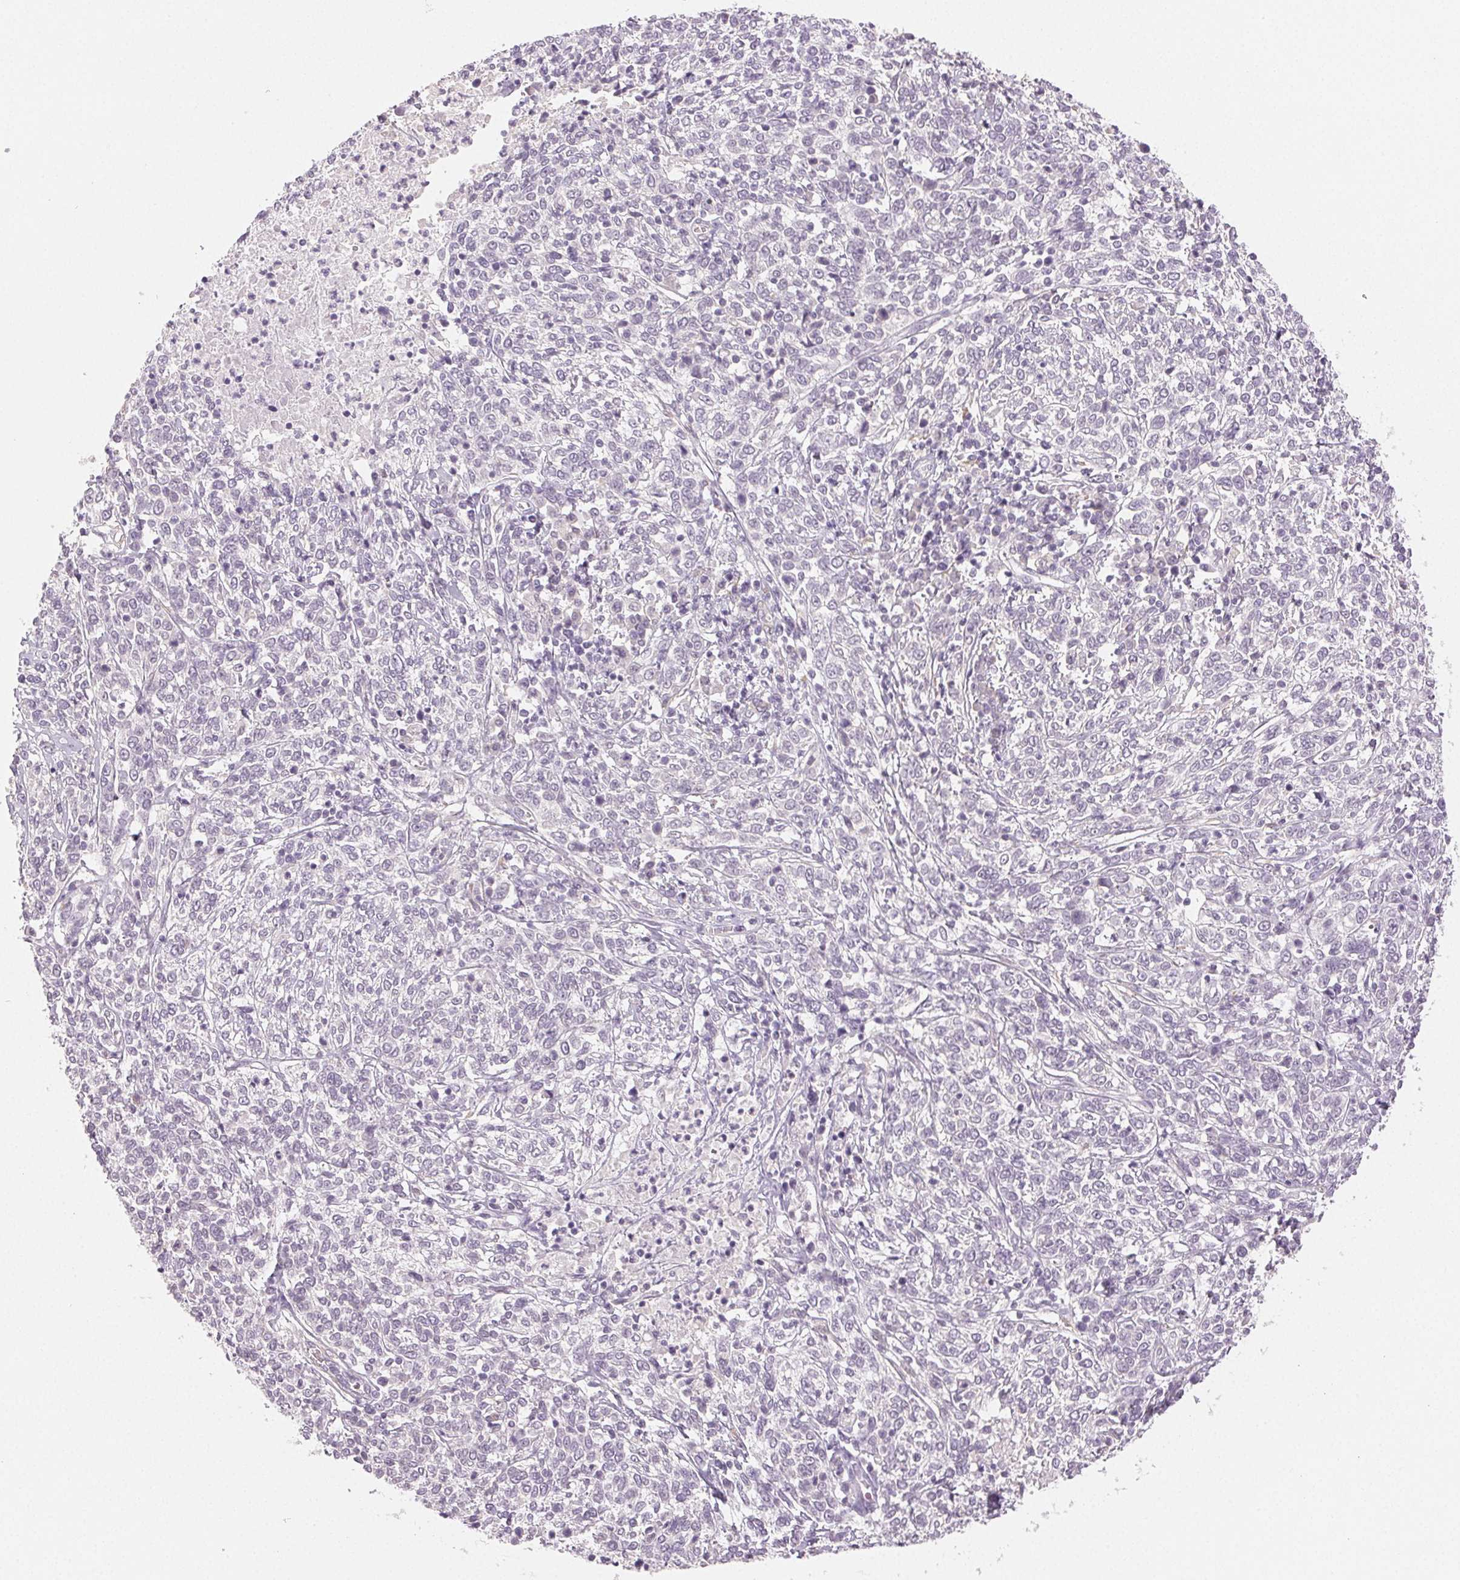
{"staining": {"intensity": "negative", "quantity": "none", "location": "none"}, "tissue": "cervical cancer", "cell_type": "Tumor cells", "image_type": "cancer", "snomed": [{"axis": "morphology", "description": "Squamous cell carcinoma, NOS"}, {"axis": "topography", "description": "Cervix"}], "caption": "A micrograph of human cervical cancer is negative for staining in tumor cells.", "gene": "MAP1LC3A", "patient": {"sex": "female", "age": 46}}